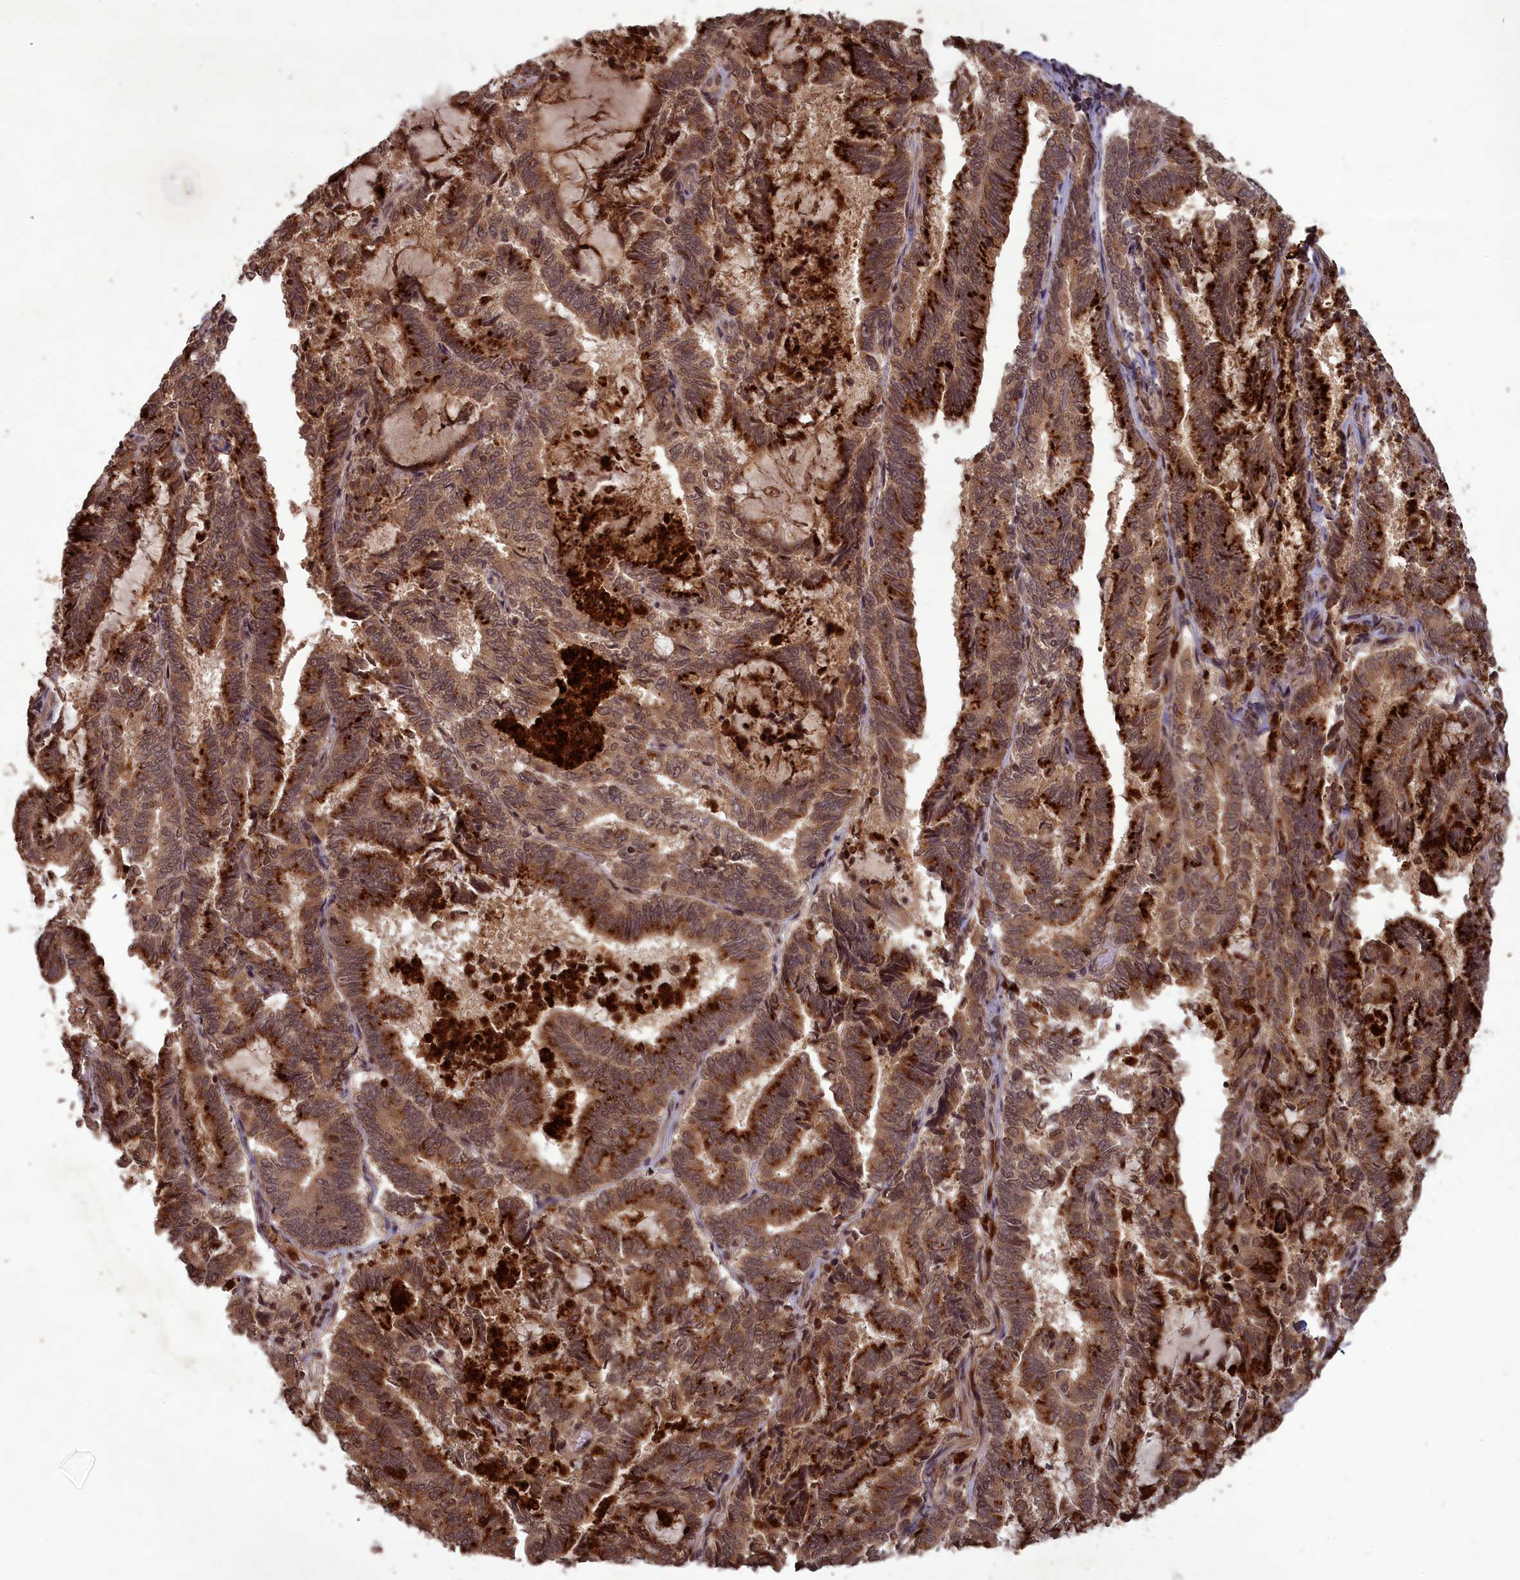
{"staining": {"intensity": "strong", "quantity": ">75%", "location": "cytoplasmic/membranous"}, "tissue": "endometrial cancer", "cell_type": "Tumor cells", "image_type": "cancer", "snomed": [{"axis": "morphology", "description": "Adenocarcinoma, NOS"}, {"axis": "topography", "description": "Endometrium"}], "caption": "Brown immunohistochemical staining in human endometrial cancer reveals strong cytoplasmic/membranous staining in about >75% of tumor cells. The protein is shown in brown color, while the nuclei are stained blue.", "gene": "SRMS", "patient": {"sex": "female", "age": 80}}